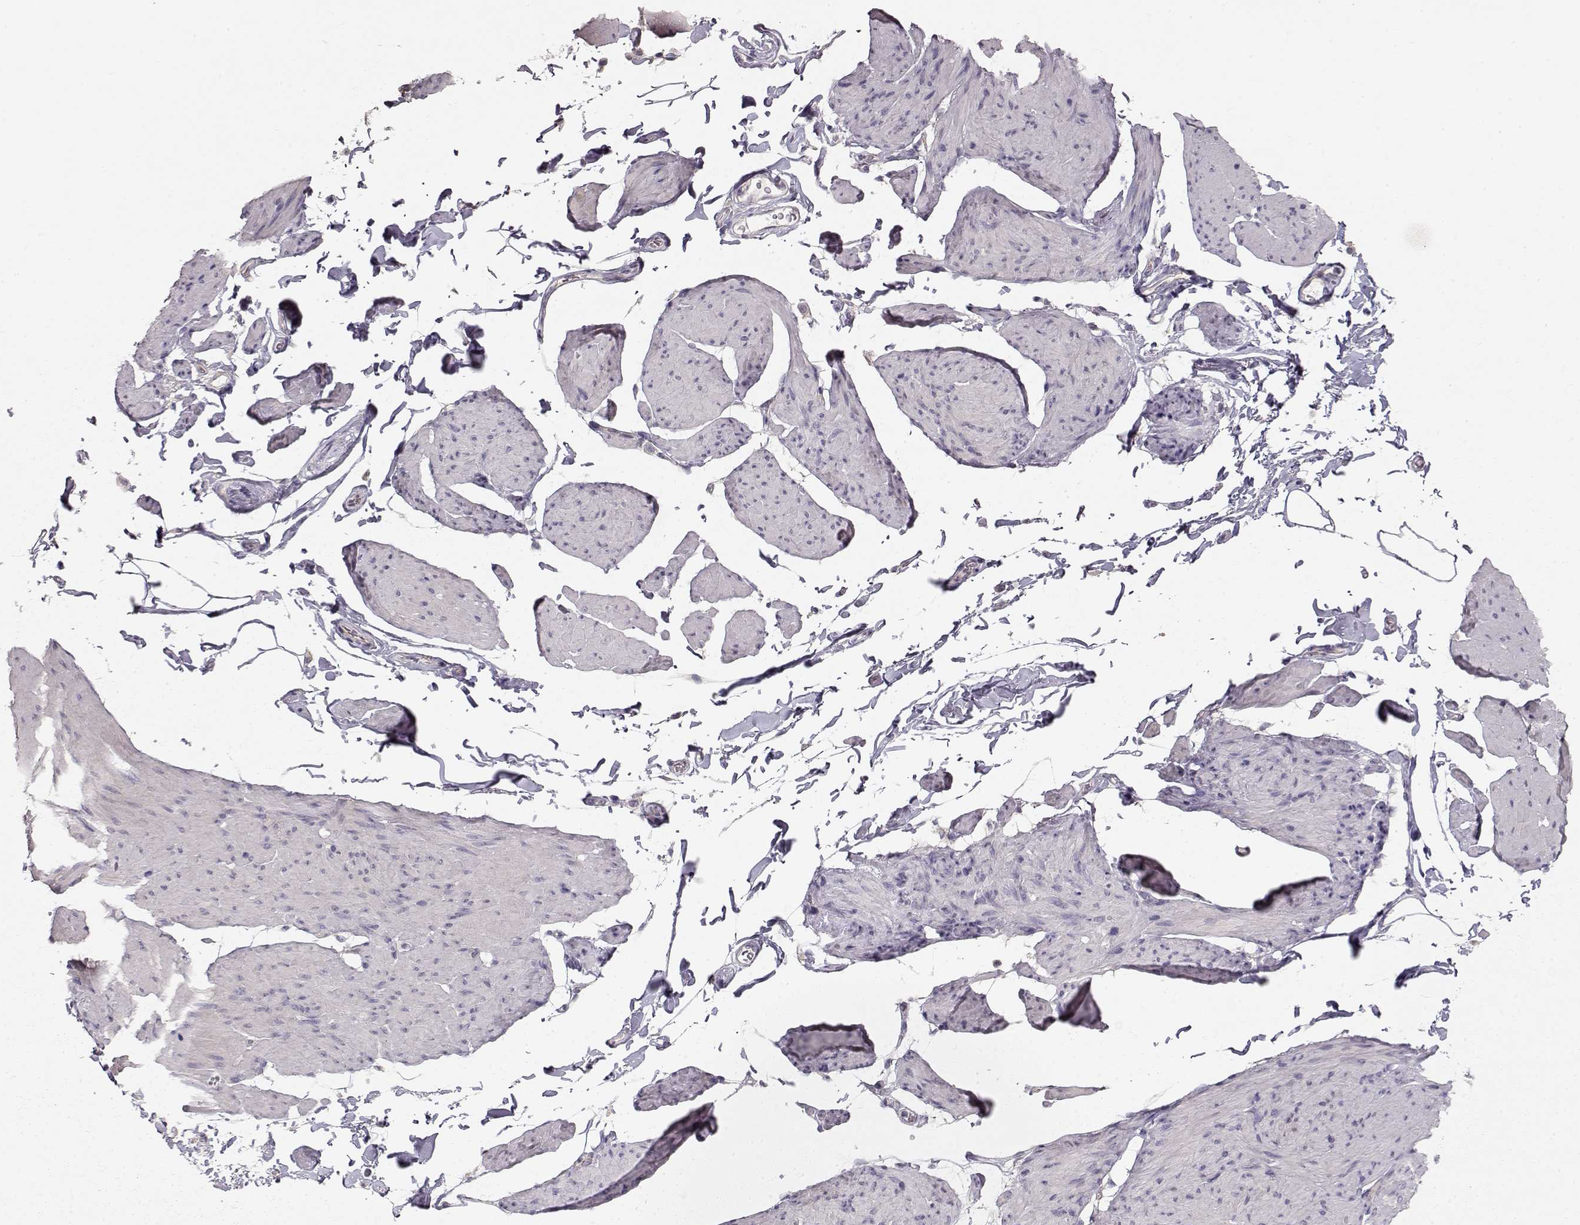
{"staining": {"intensity": "negative", "quantity": "none", "location": "none"}, "tissue": "smooth muscle", "cell_type": "Smooth muscle cells", "image_type": "normal", "snomed": [{"axis": "morphology", "description": "Normal tissue, NOS"}, {"axis": "topography", "description": "Adipose tissue"}, {"axis": "topography", "description": "Smooth muscle"}, {"axis": "topography", "description": "Peripheral nerve tissue"}], "caption": "Immunohistochemical staining of unremarkable smooth muscle shows no significant staining in smooth muscle cells. The staining was performed using DAB (3,3'-diaminobenzidine) to visualize the protein expression in brown, while the nuclei were stained in blue with hematoxylin (Magnification: 20x).", "gene": "ARHGAP8", "patient": {"sex": "male", "age": 83}}